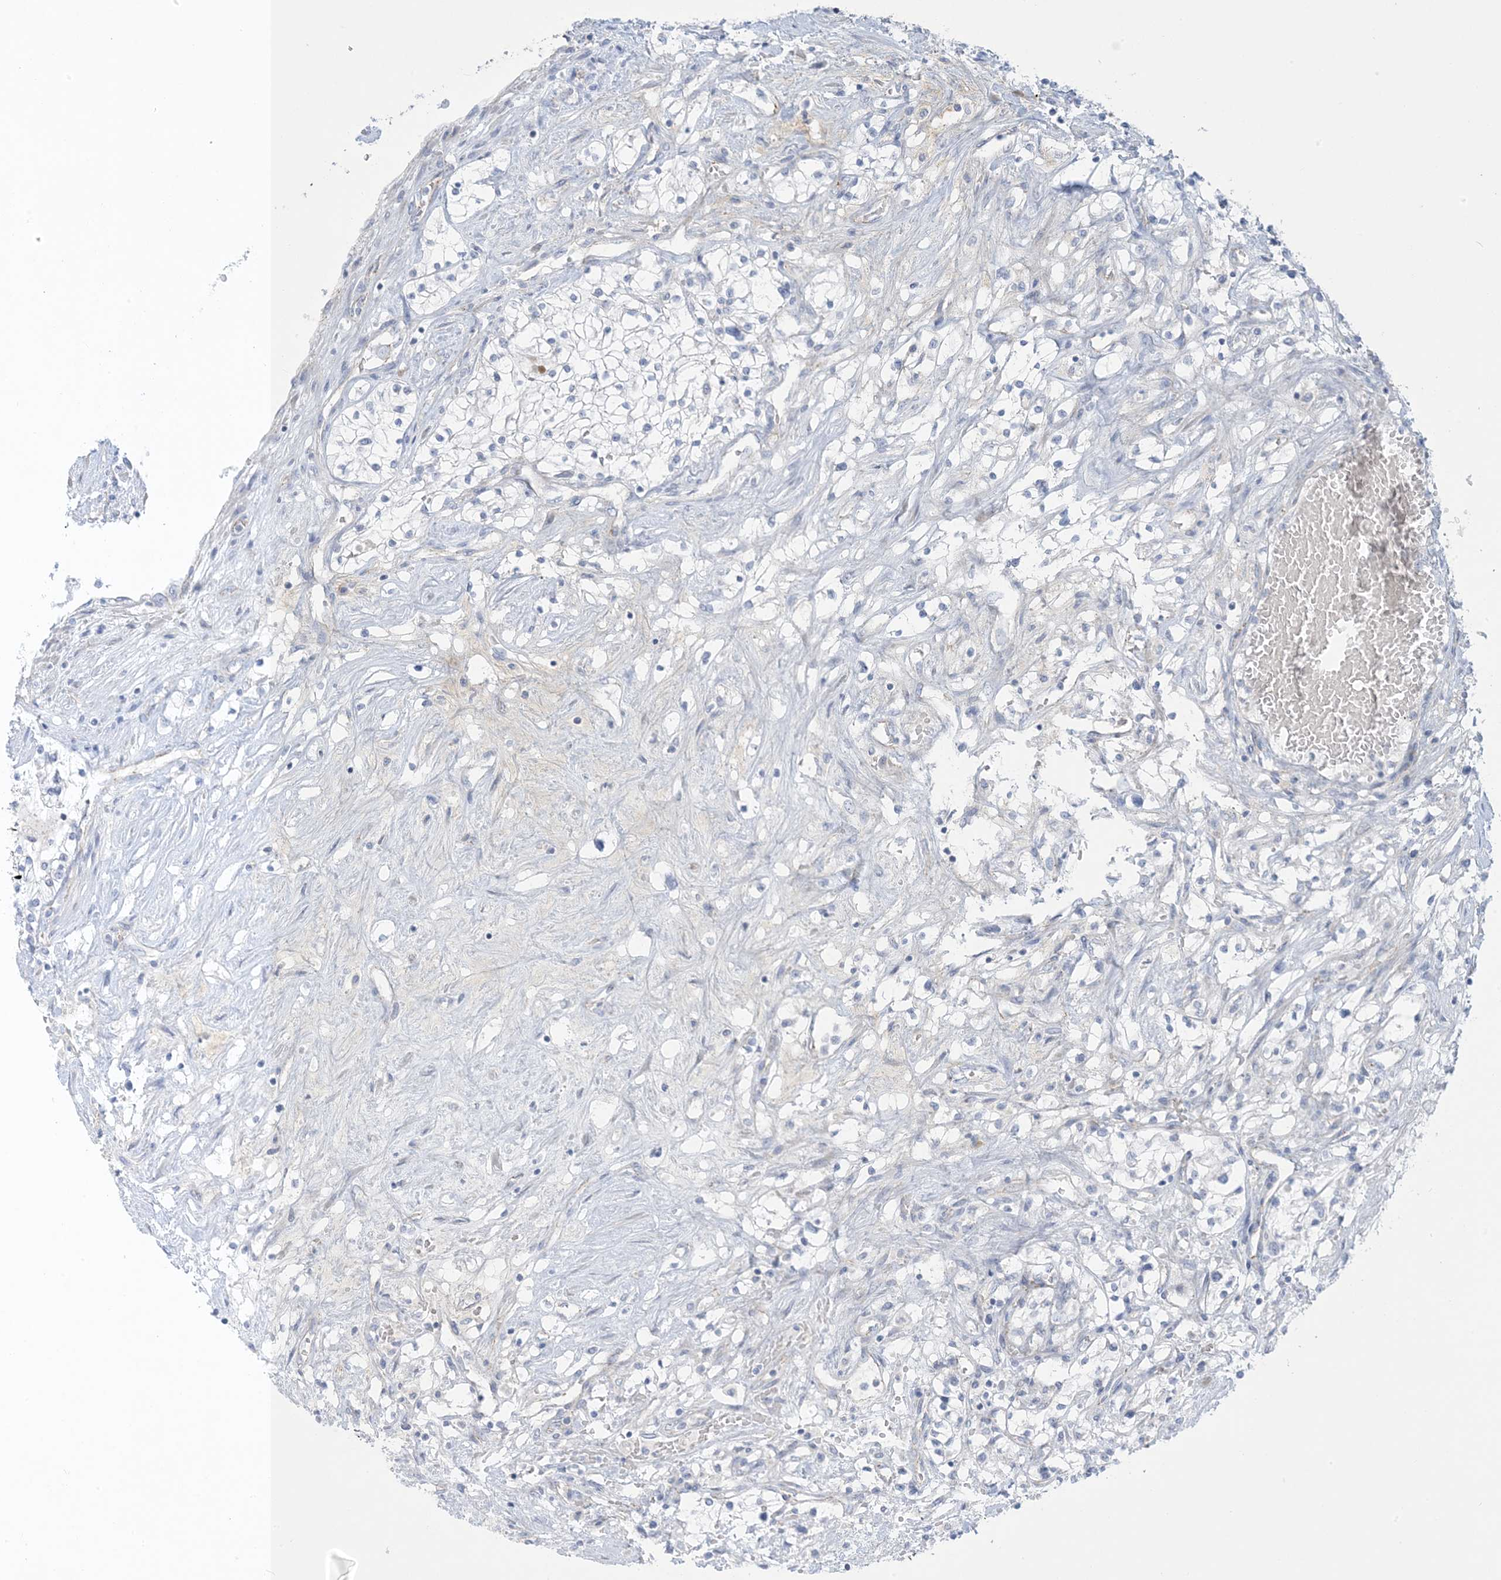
{"staining": {"intensity": "negative", "quantity": "none", "location": "none"}, "tissue": "renal cancer", "cell_type": "Tumor cells", "image_type": "cancer", "snomed": [{"axis": "morphology", "description": "Normal tissue, NOS"}, {"axis": "morphology", "description": "Adenocarcinoma, NOS"}, {"axis": "topography", "description": "Kidney"}], "caption": "Immunohistochemistry histopathology image of human renal cancer stained for a protein (brown), which reveals no expression in tumor cells.", "gene": "XIRP2", "patient": {"sex": "male", "age": 68}}